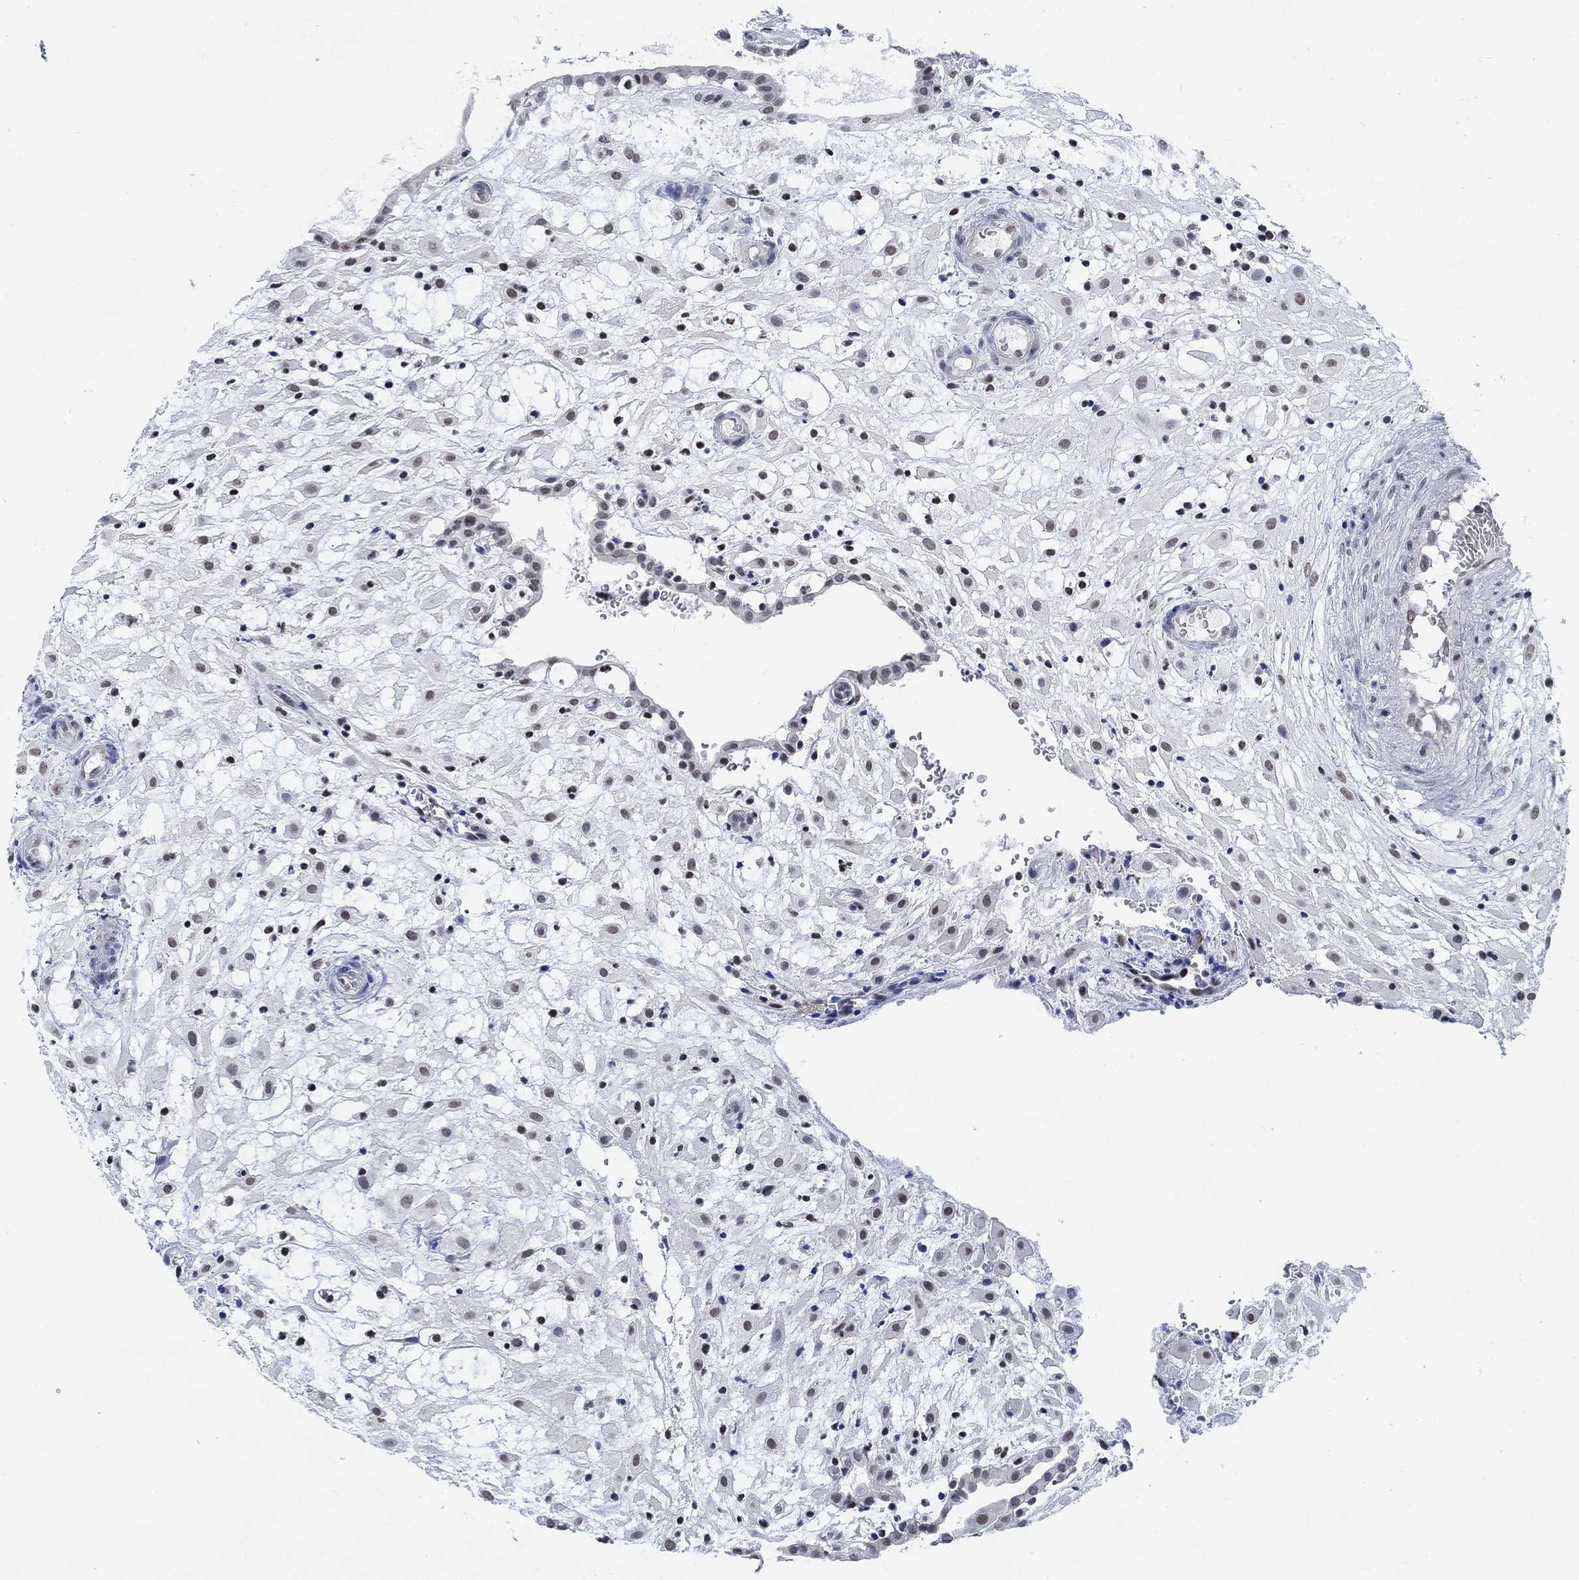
{"staining": {"intensity": "negative", "quantity": "none", "location": "none"}, "tissue": "placenta", "cell_type": "Decidual cells", "image_type": "normal", "snomed": [{"axis": "morphology", "description": "Normal tissue, NOS"}, {"axis": "topography", "description": "Placenta"}], "caption": "Decidual cells show no significant positivity in unremarkable placenta. (DAB (3,3'-diaminobenzidine) immunohistochemistry with hematoxylin counter stain).", "gene": "KCNH8", "patient": {"sex": "female", "age": 24}}